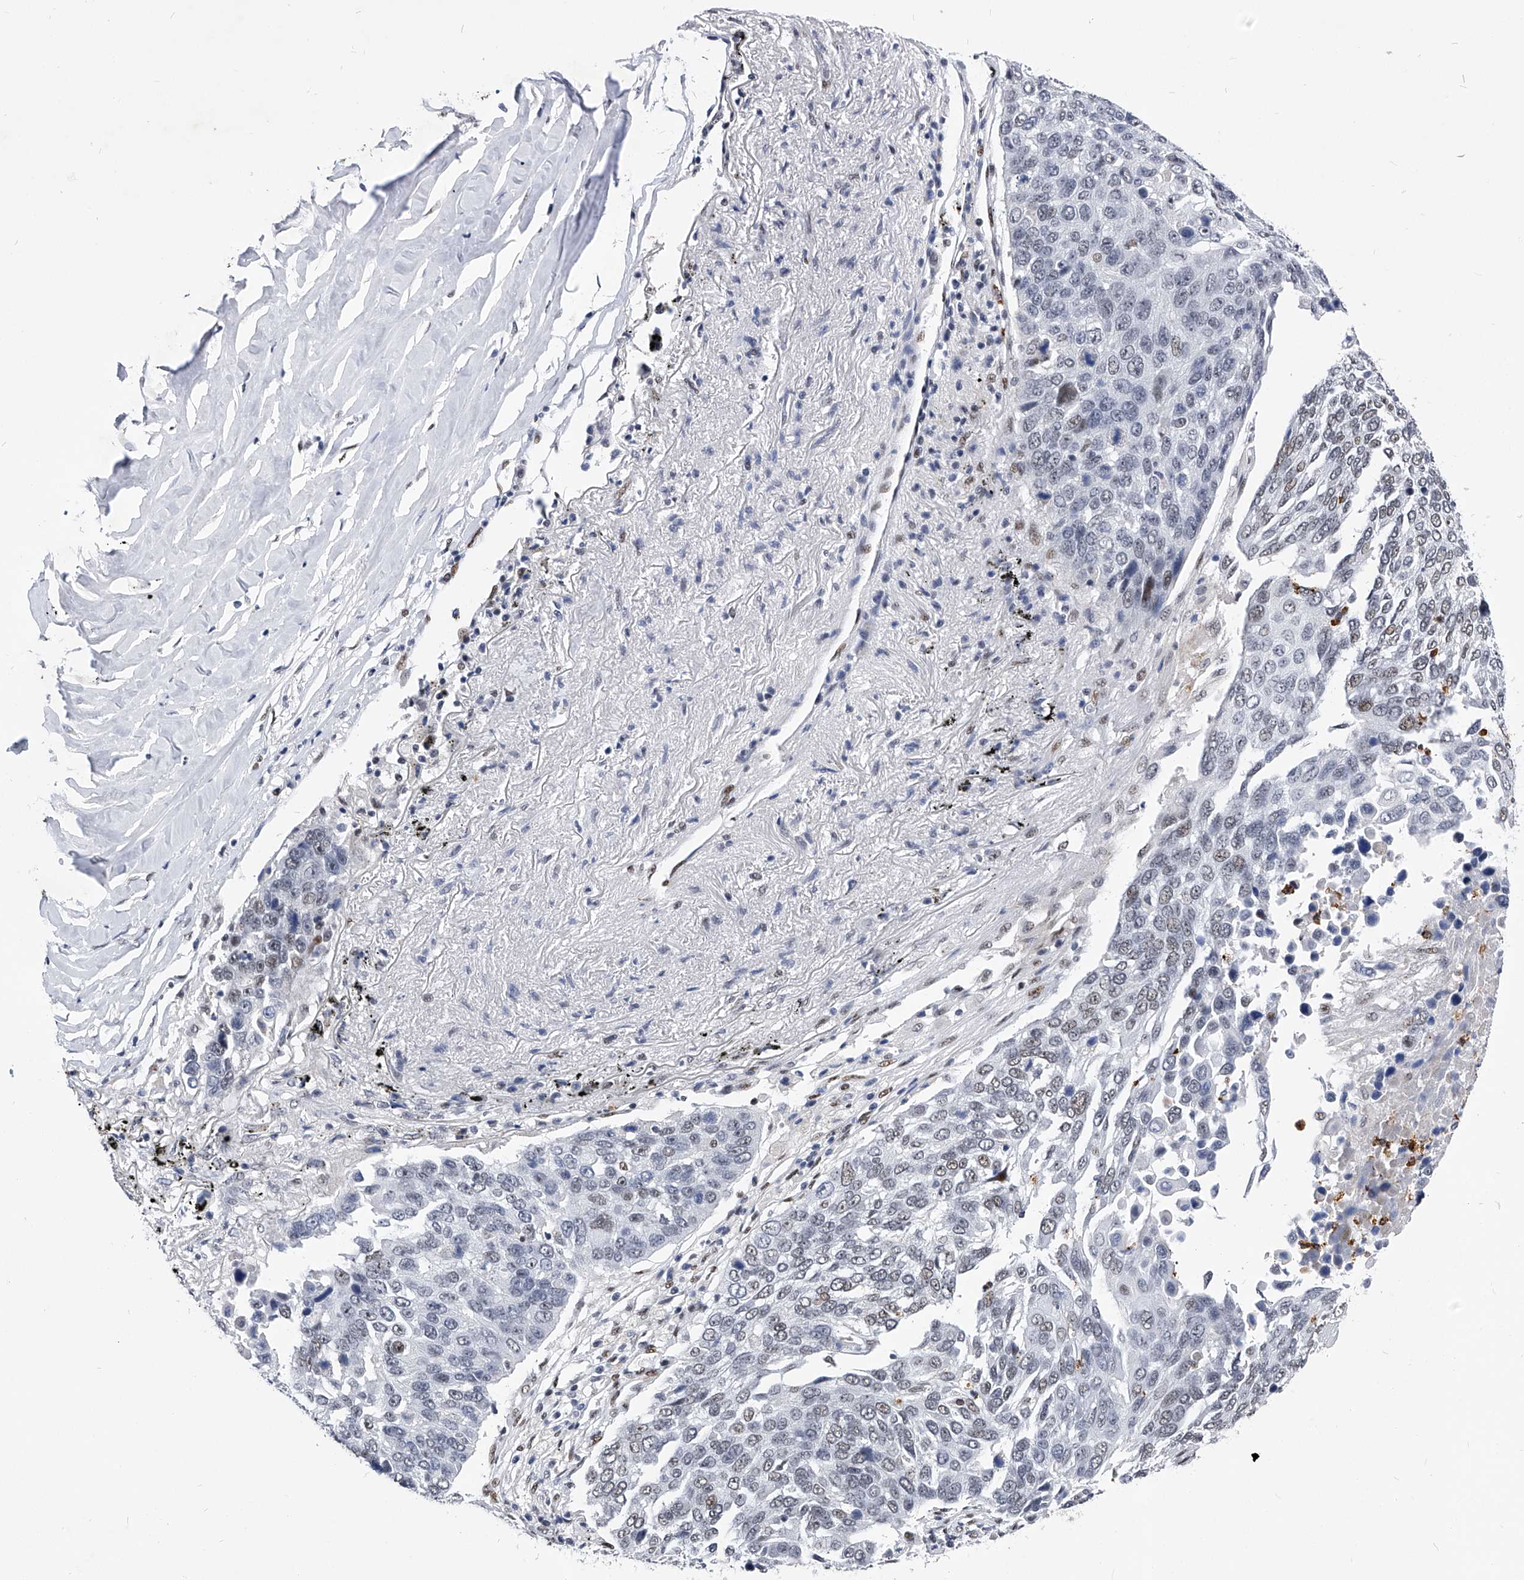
{"staining": {"intensity": "weak", "quantity": "<25%", "location": "nuclear"}, "tissue": "lung cancer", "cell_type": "Tumor cells", "image_type": "cancer", "snomed": [{"axis": "morphology", "description": "Squamous cell carcinoma, NOS"}, {"axis": "topography", "description": "Lung"}], "caption": "Image shows no protein staining in tumor cells of lung cancer (squamous cell carcinoma) tissue.", "gene": "TESK2", "patient": {"sex": "male", "age": 66}}